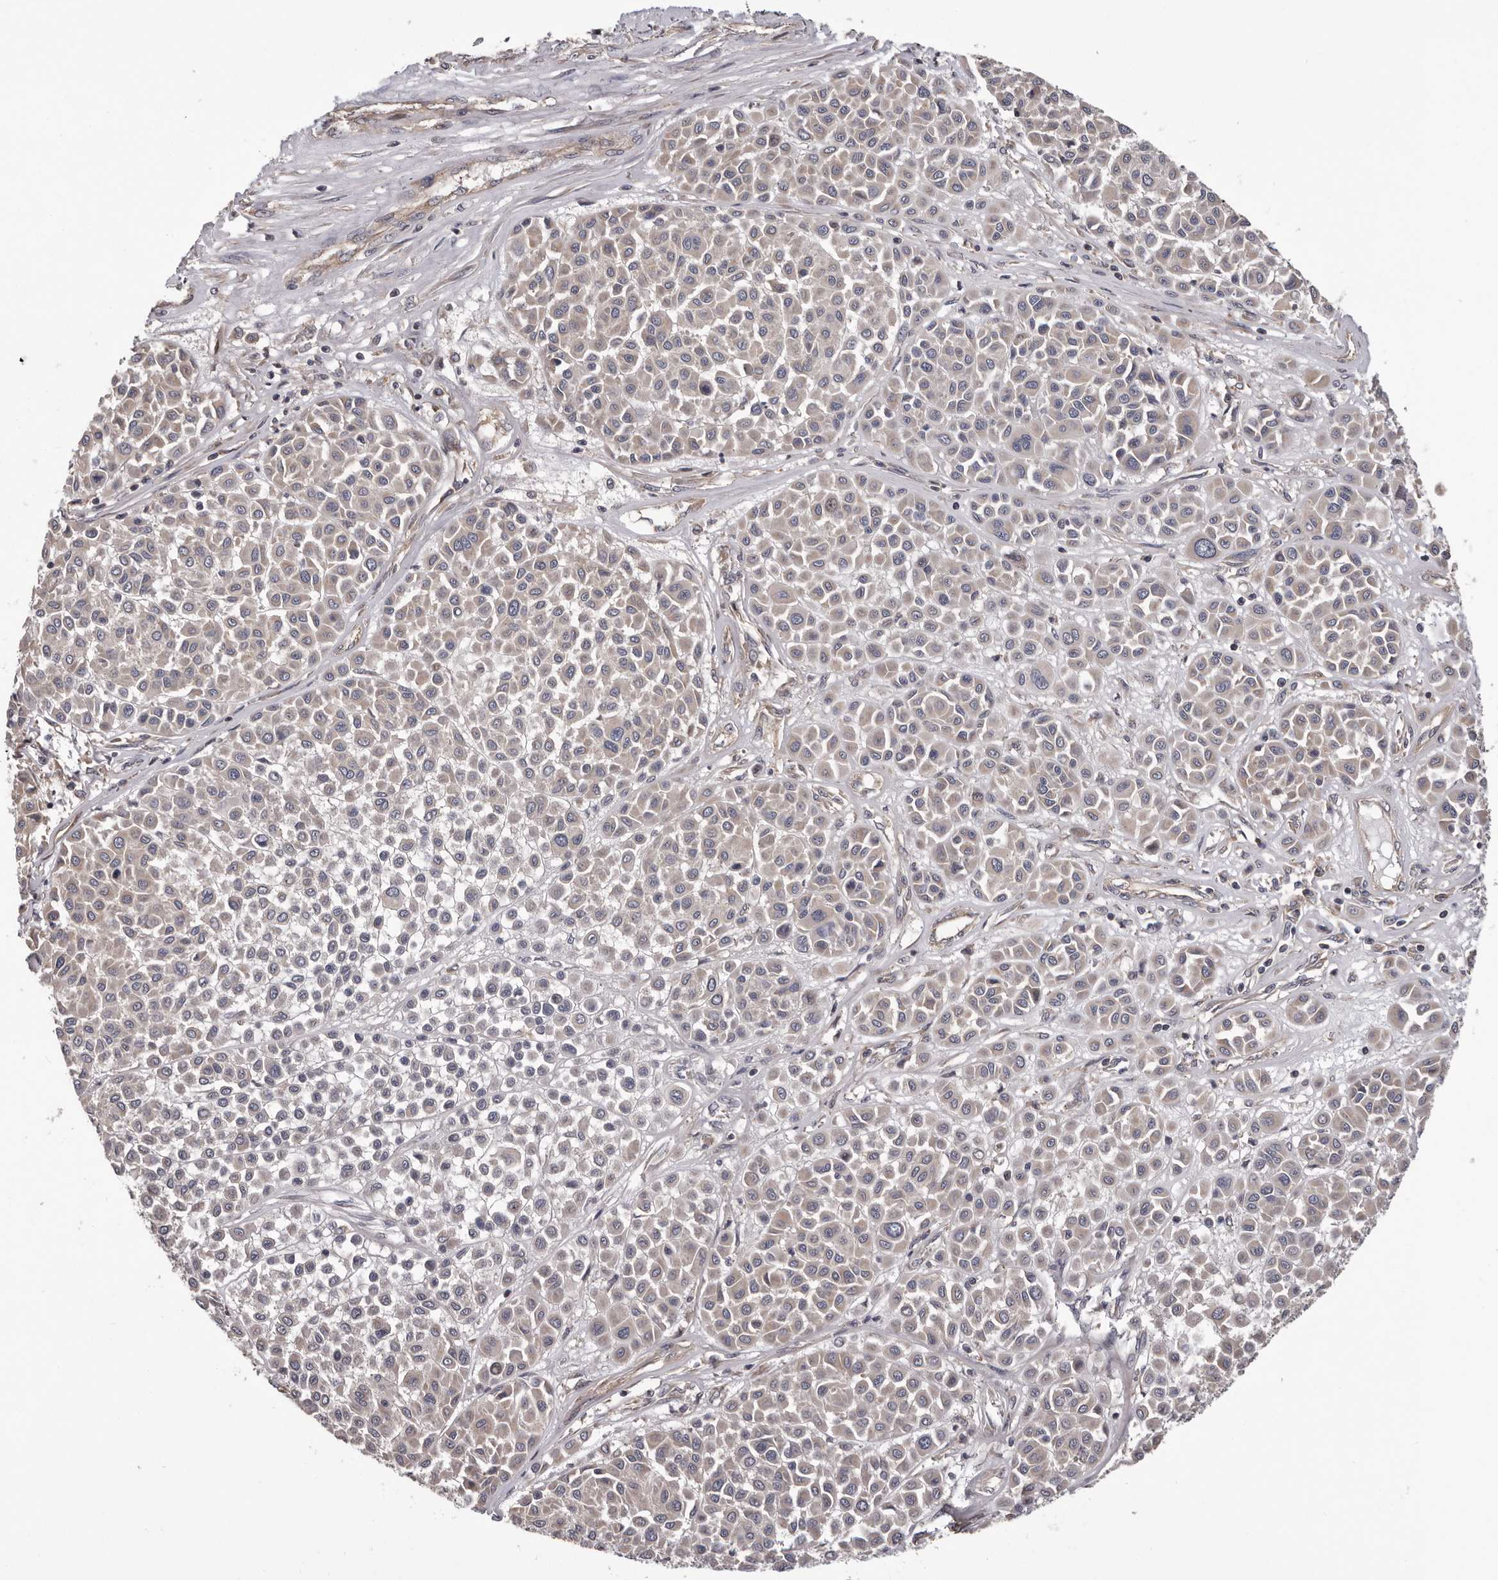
{"staining": {"intensity": "negative", "quantity": "none", "location": "none"}, "tissue": "melanoma", "cell_type": "Tumor cells", "image_type": "cancer", "snomed": [{"axis": "morphology", "description": "Malignant melanoma, Metastatic site"}, {"axis": "topography", "description": "Soft tissue"}], "caption": "DAB immunohistochemical staining of malignant melanoma (metastatic site) exhibits no significant positivity in tumor cells.", "gene": "VPS37A", "patient": {"sex": "male", "age": 41}}